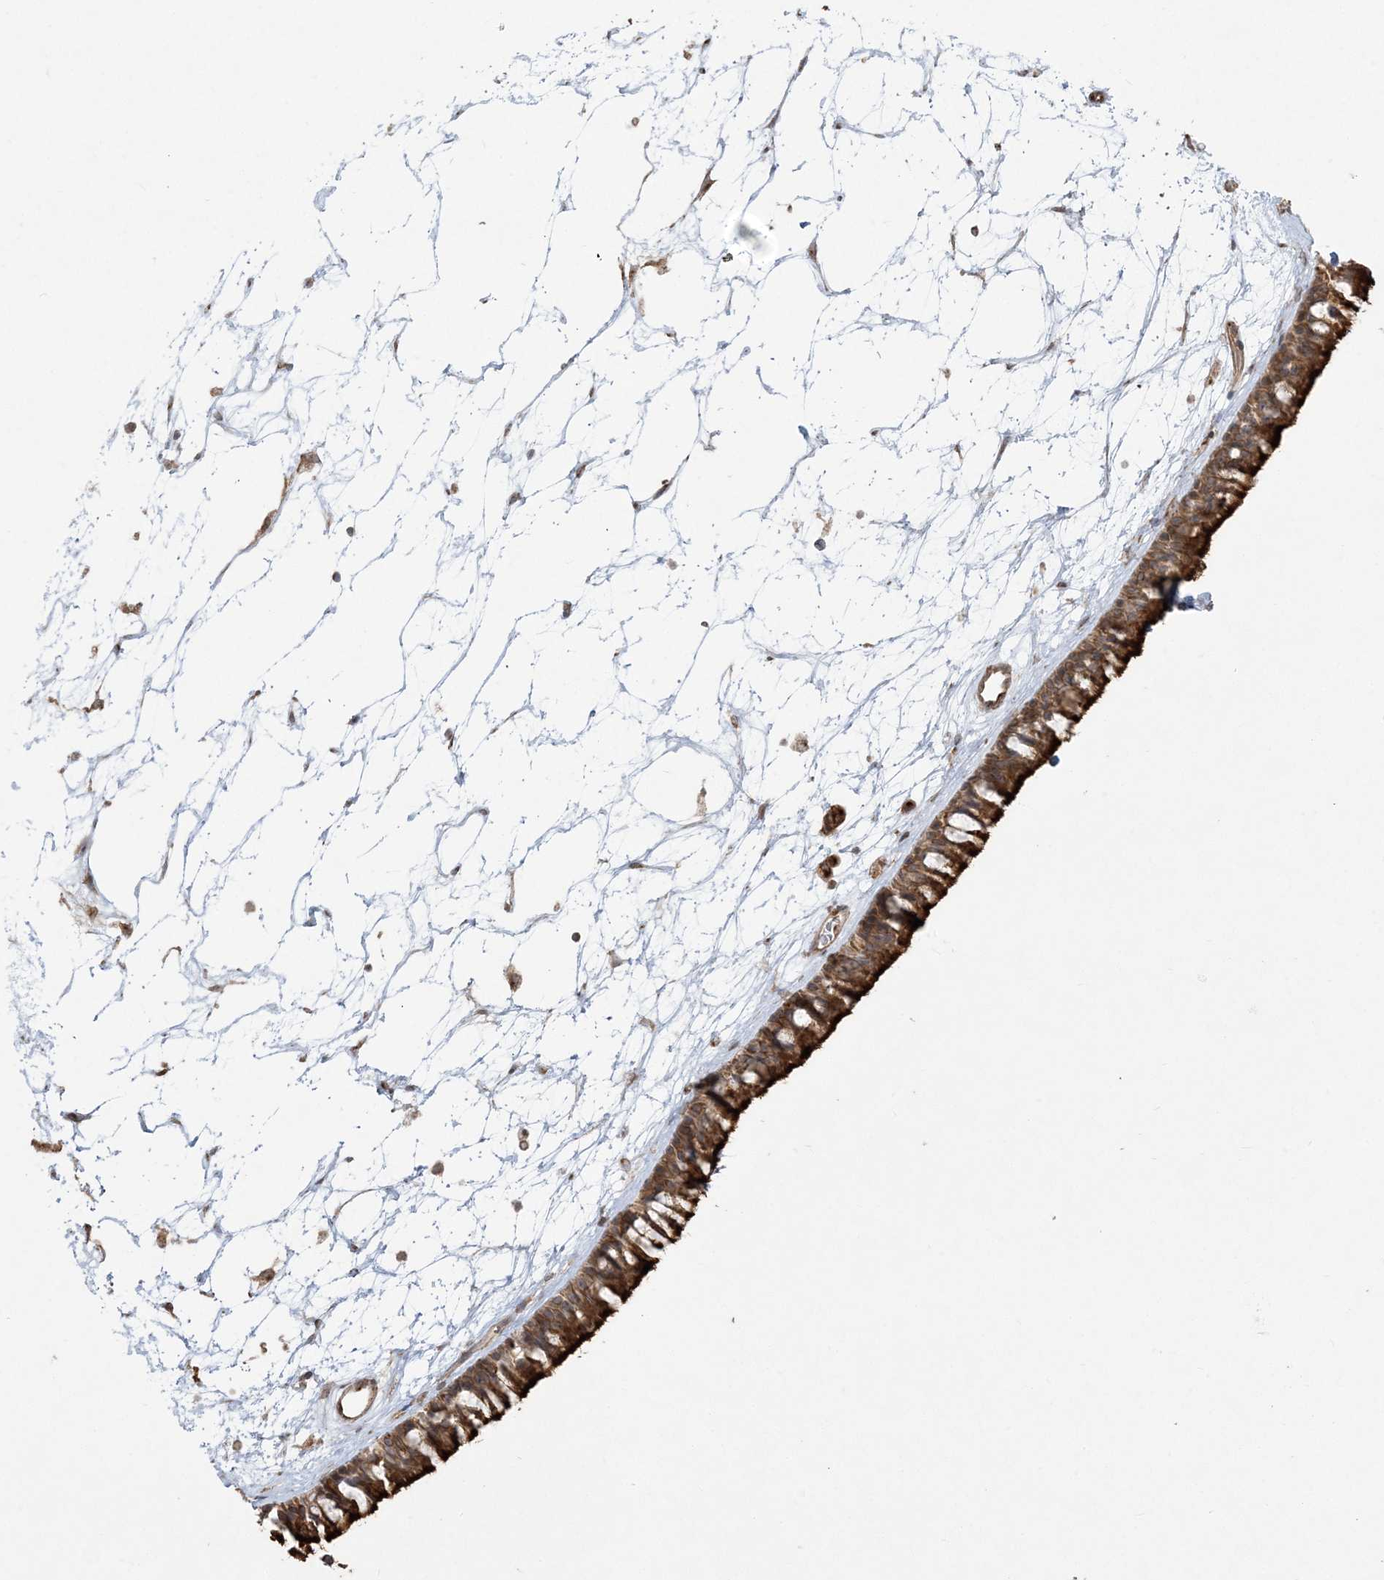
{"staining": {"intensity": "strong", "quantity": ">75%", "location": "cytoplasmic/membranous"}, "tissue": "nasopharynx", "cell_type": "Respiratory epithelial cells", "image_type": "normal", "snomed": [{"axis": "morphology", "description": "Normal tissue, NOS"}, {"axis": "topography", "description": "Nasopharynx"}], "caption": "A high-resolution image shows immunohistochemistry staining of benign nasopharynx, which shows strong cytoplasmic/membranous expression in about >75% of respiratory epithelial cells.", "gene": "ZC3H6", "patient": {"sex": "male", "age": 64}}